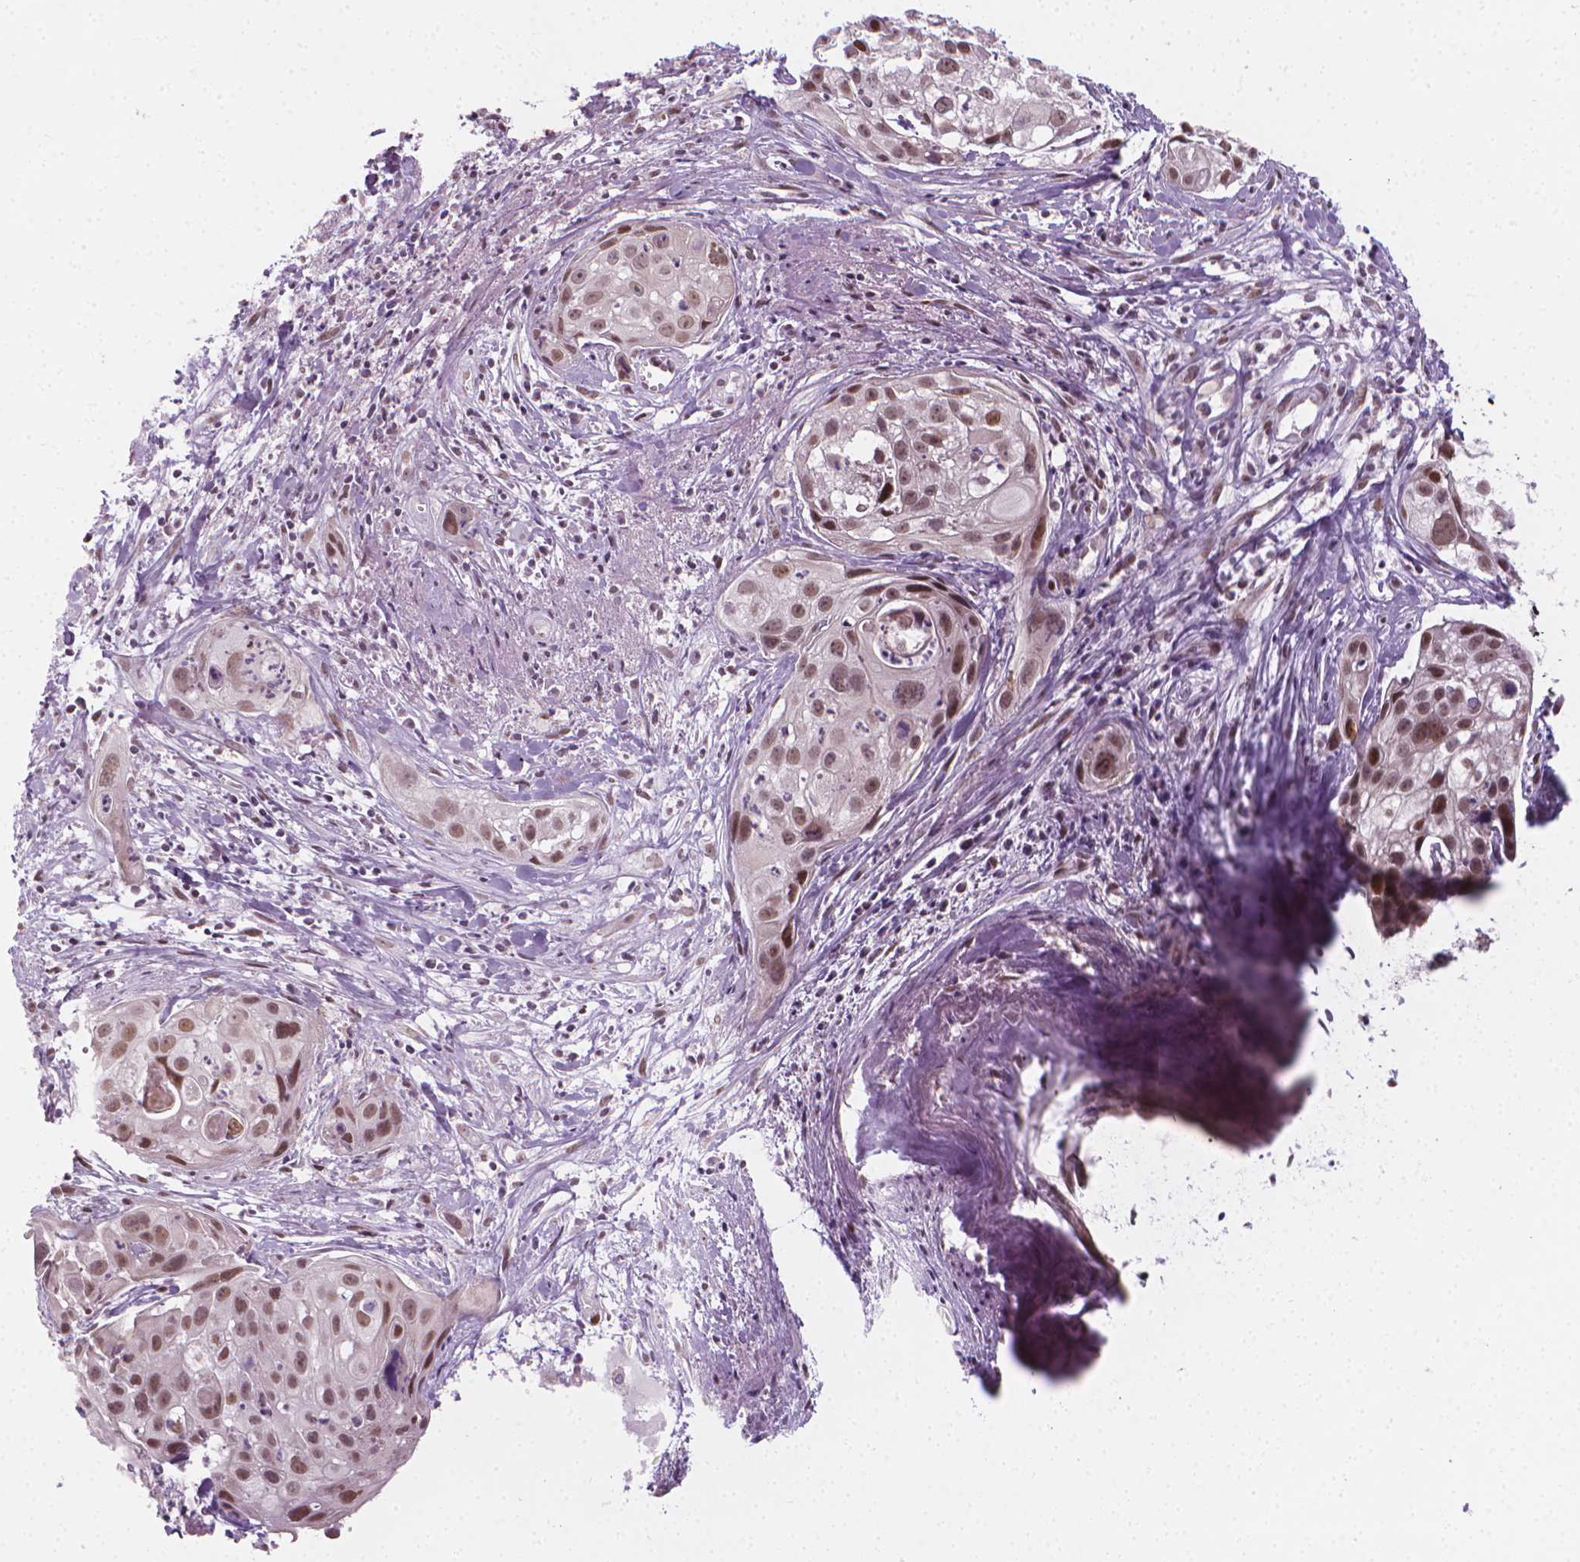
{"staining": {"intensity": "moderate", "quantity": ">75%", "location": "nuclear"}, "tissue": "cervical cancer", "cell_type": "Tumor cells", "image_type": "cancer", "snomed": [{"axis": "morphology", "description": "Squamous cell carcinoma, NOS"}, {"axis": "topography", "description": "Cervix"}], "caption": "The histopathology image demonstrates immunohistochemical staining of cervical cancer. There is moderate nuclear positivity is seen in about >75% of tumor cells.", "gene": "CDKN1C", "patient": {"sex": "female", "age": 53}}